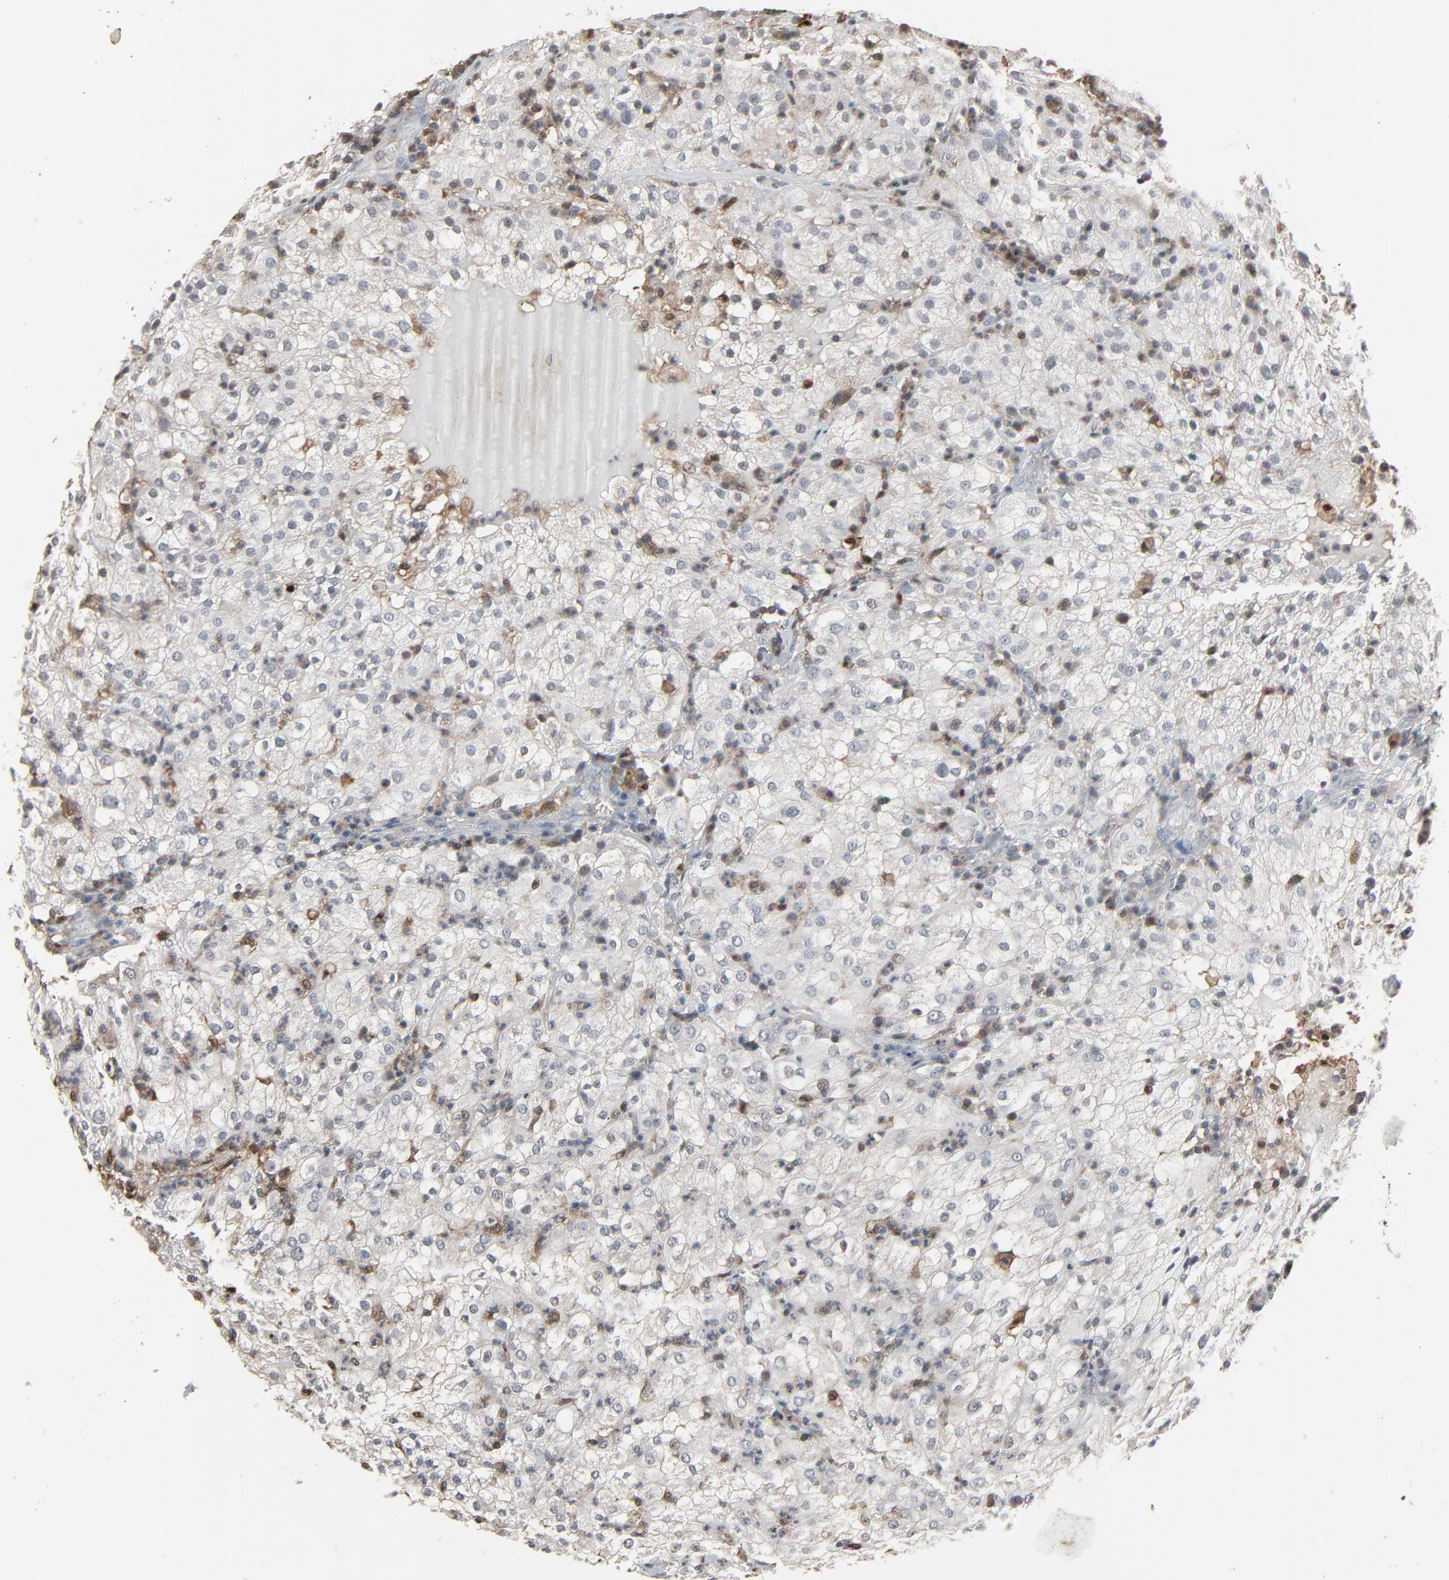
{"staining": {"intensity": "moderate", "quantity": "<25%", "location": "nuclear"}, "tissue": "renal cancer", "cell_type": "Tumor cells", "image_type": "cancer", "snomed": [{"axis": "morphology", "description": "Adenocarcinoma, NOS"}, {"axis": "topography", "description": "Kidney"}], "caption": "The image demonstrates staining of adenocarcinoma (renal), revealing moderate nuclear protein expression (brown color) within tumor cells.", "gene": "DOCK8", "patient": {"sex": "male", "age": 59}}